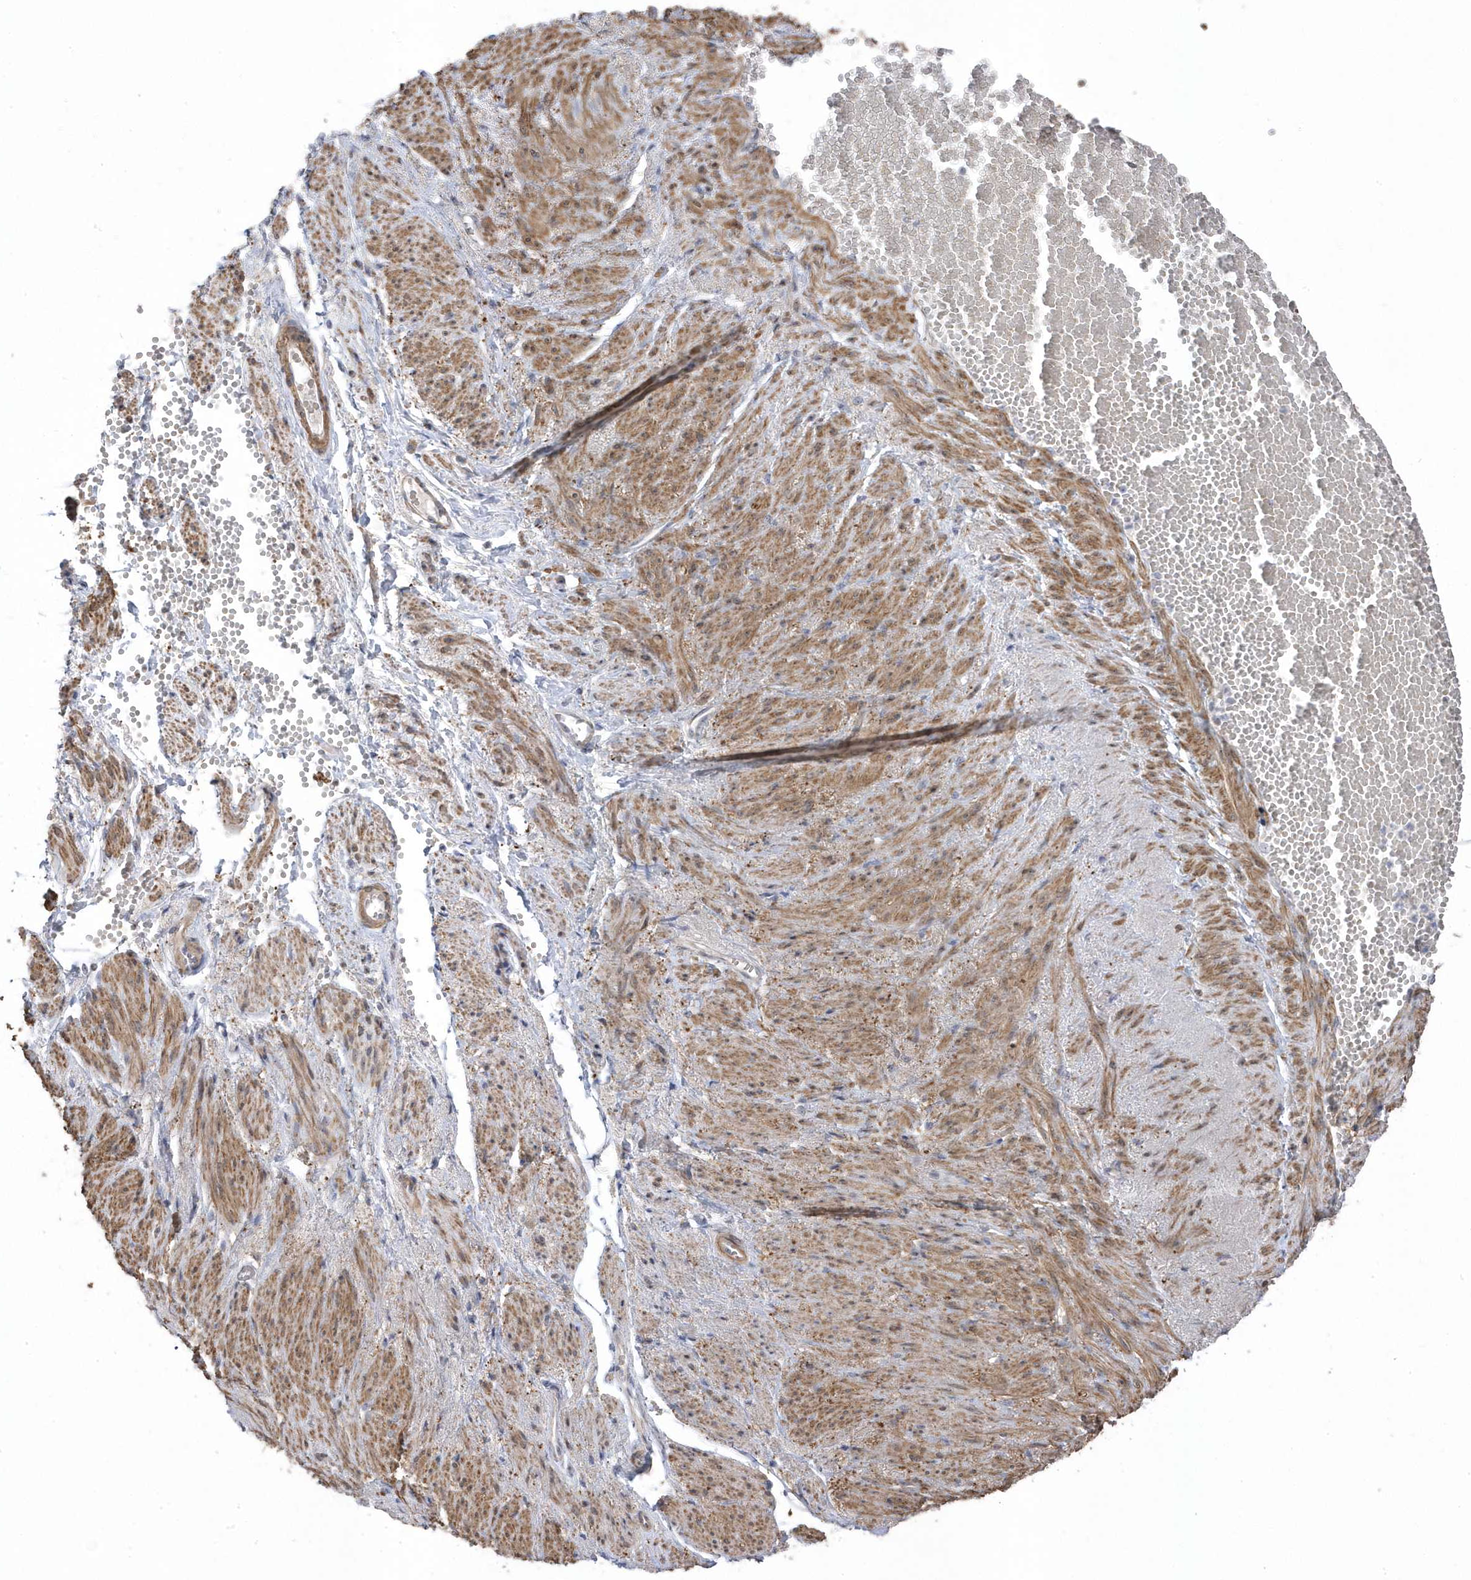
{"staining": {"intensity": "moderate", "quantity": ">75%", "location": "cytoplasmic/membranous"}, "tissue": "adipose tissue", "cell_type": "Adipocytes", "image_type": "normal", "snomed": [{"axis": "morphology", "description": "Normal tissue, NOS"}, {"axis": "topography", "description": "Smooth muscle"}, {"axis": "topography", "description": "Peripheral nerve tissue"}], "caption": "Immunohistochemistry (IHC) of normal human adipose tissue reveals medium levels of moderate cytoplasmic/membranous staining in approximately >75% of adipocytes.", "gene": "GTPBP6", "patient": {"sex": "female", "age": 39}}